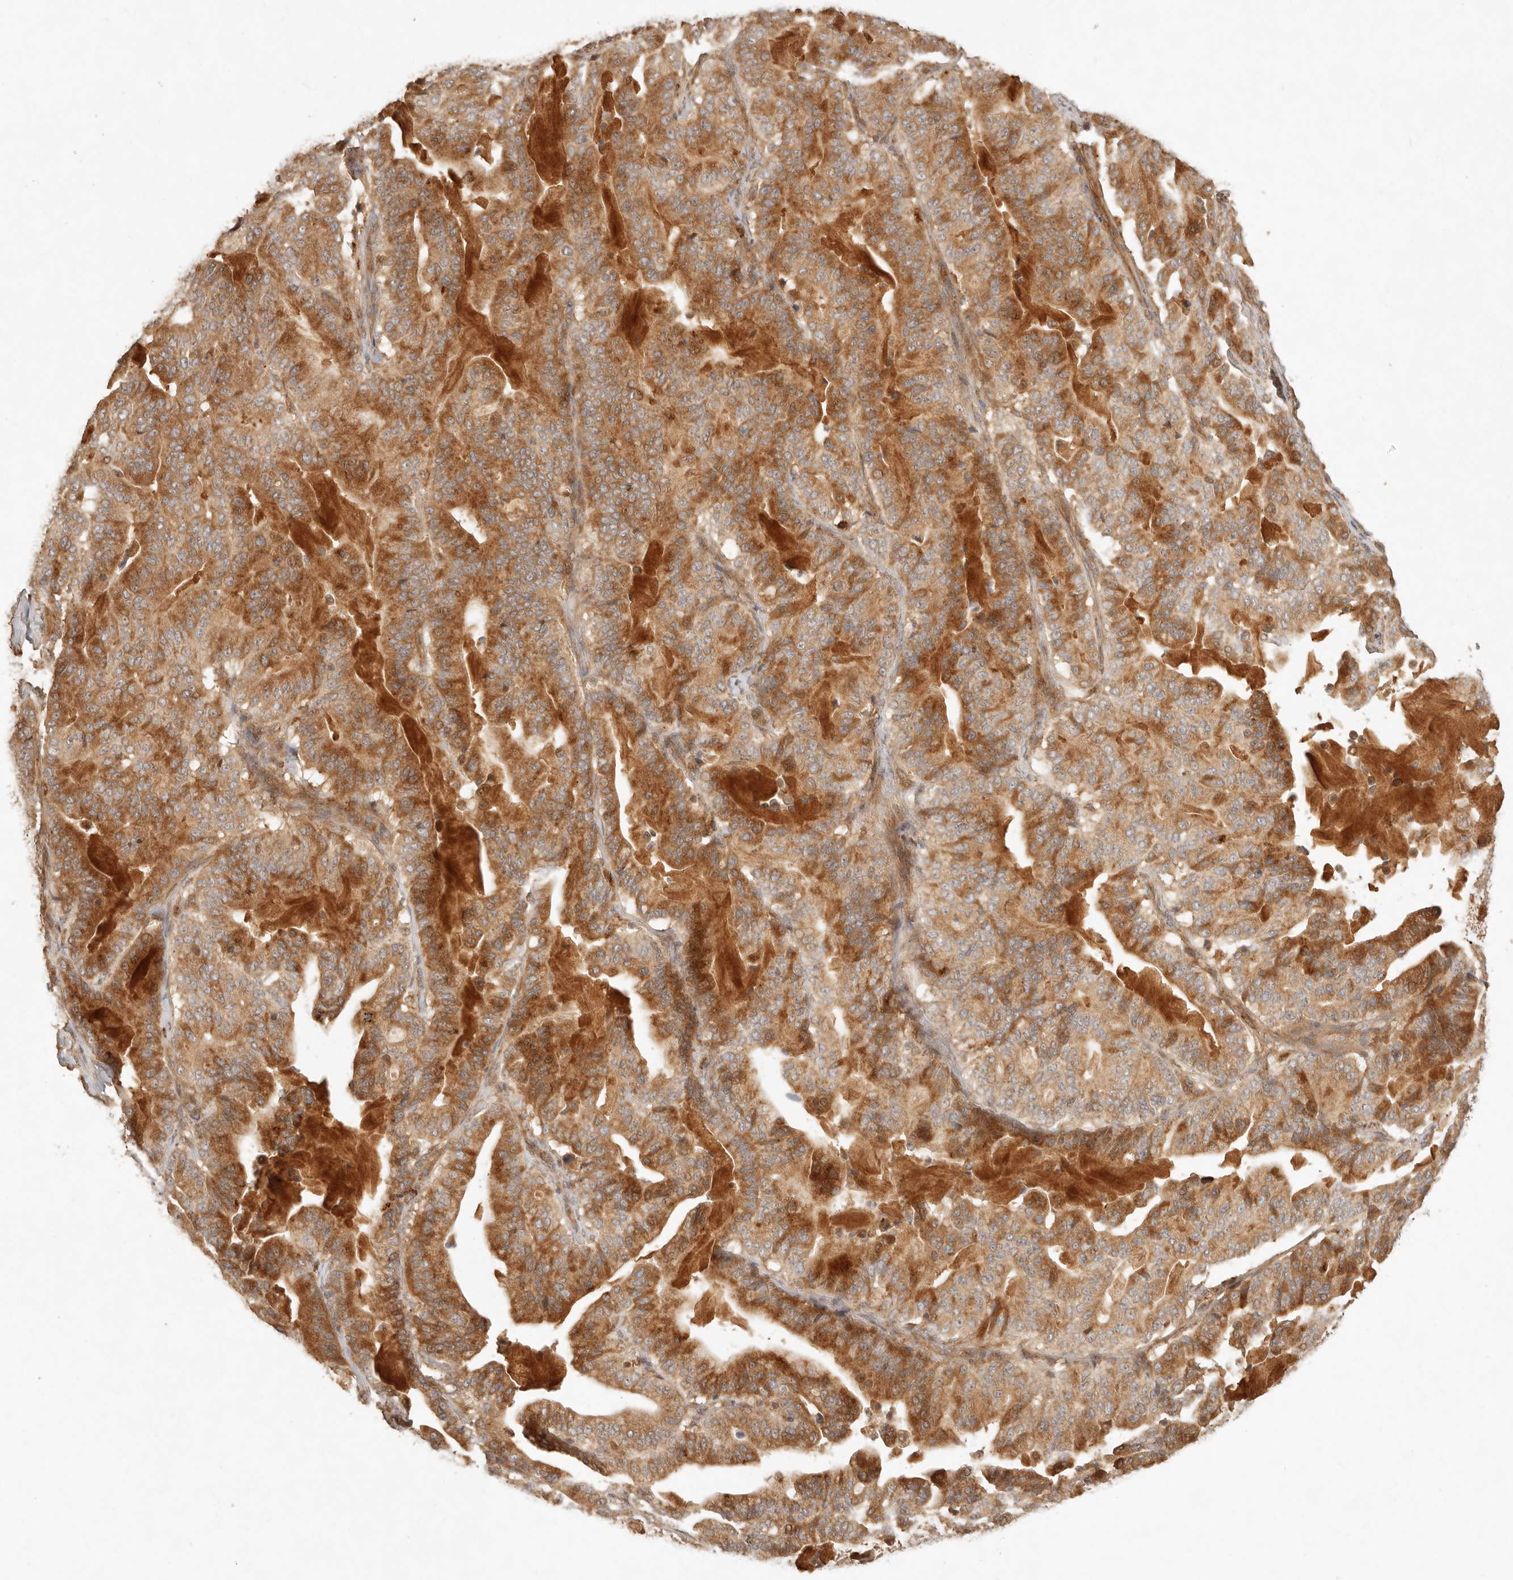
{"staining": {"intensity": "strong", "quantity": ">75%", "location": "cytoplasmic/membranous"}, "tissue": "pancreatic cancer", "cell_type": "Tumor cells", "image_type": "cancer", "snomed": [{"axis": "morphology", "description": "Adenocarcinoma, NOS"}, {"axis": "topography", "description": "Pancreas"}], "caption": "IHC image of neoplastic tissue: human pancreatic cancer stained using immunohistochemistry (IHC) exhibits high levels of strong protein expression localized specifically in the cytoplasmic/membranous of tumor cells, appearing as a cytoplasmic/membranous brown color.", "gene": "ANKRD61", "patient": {"sex": "male", "age": 63}}